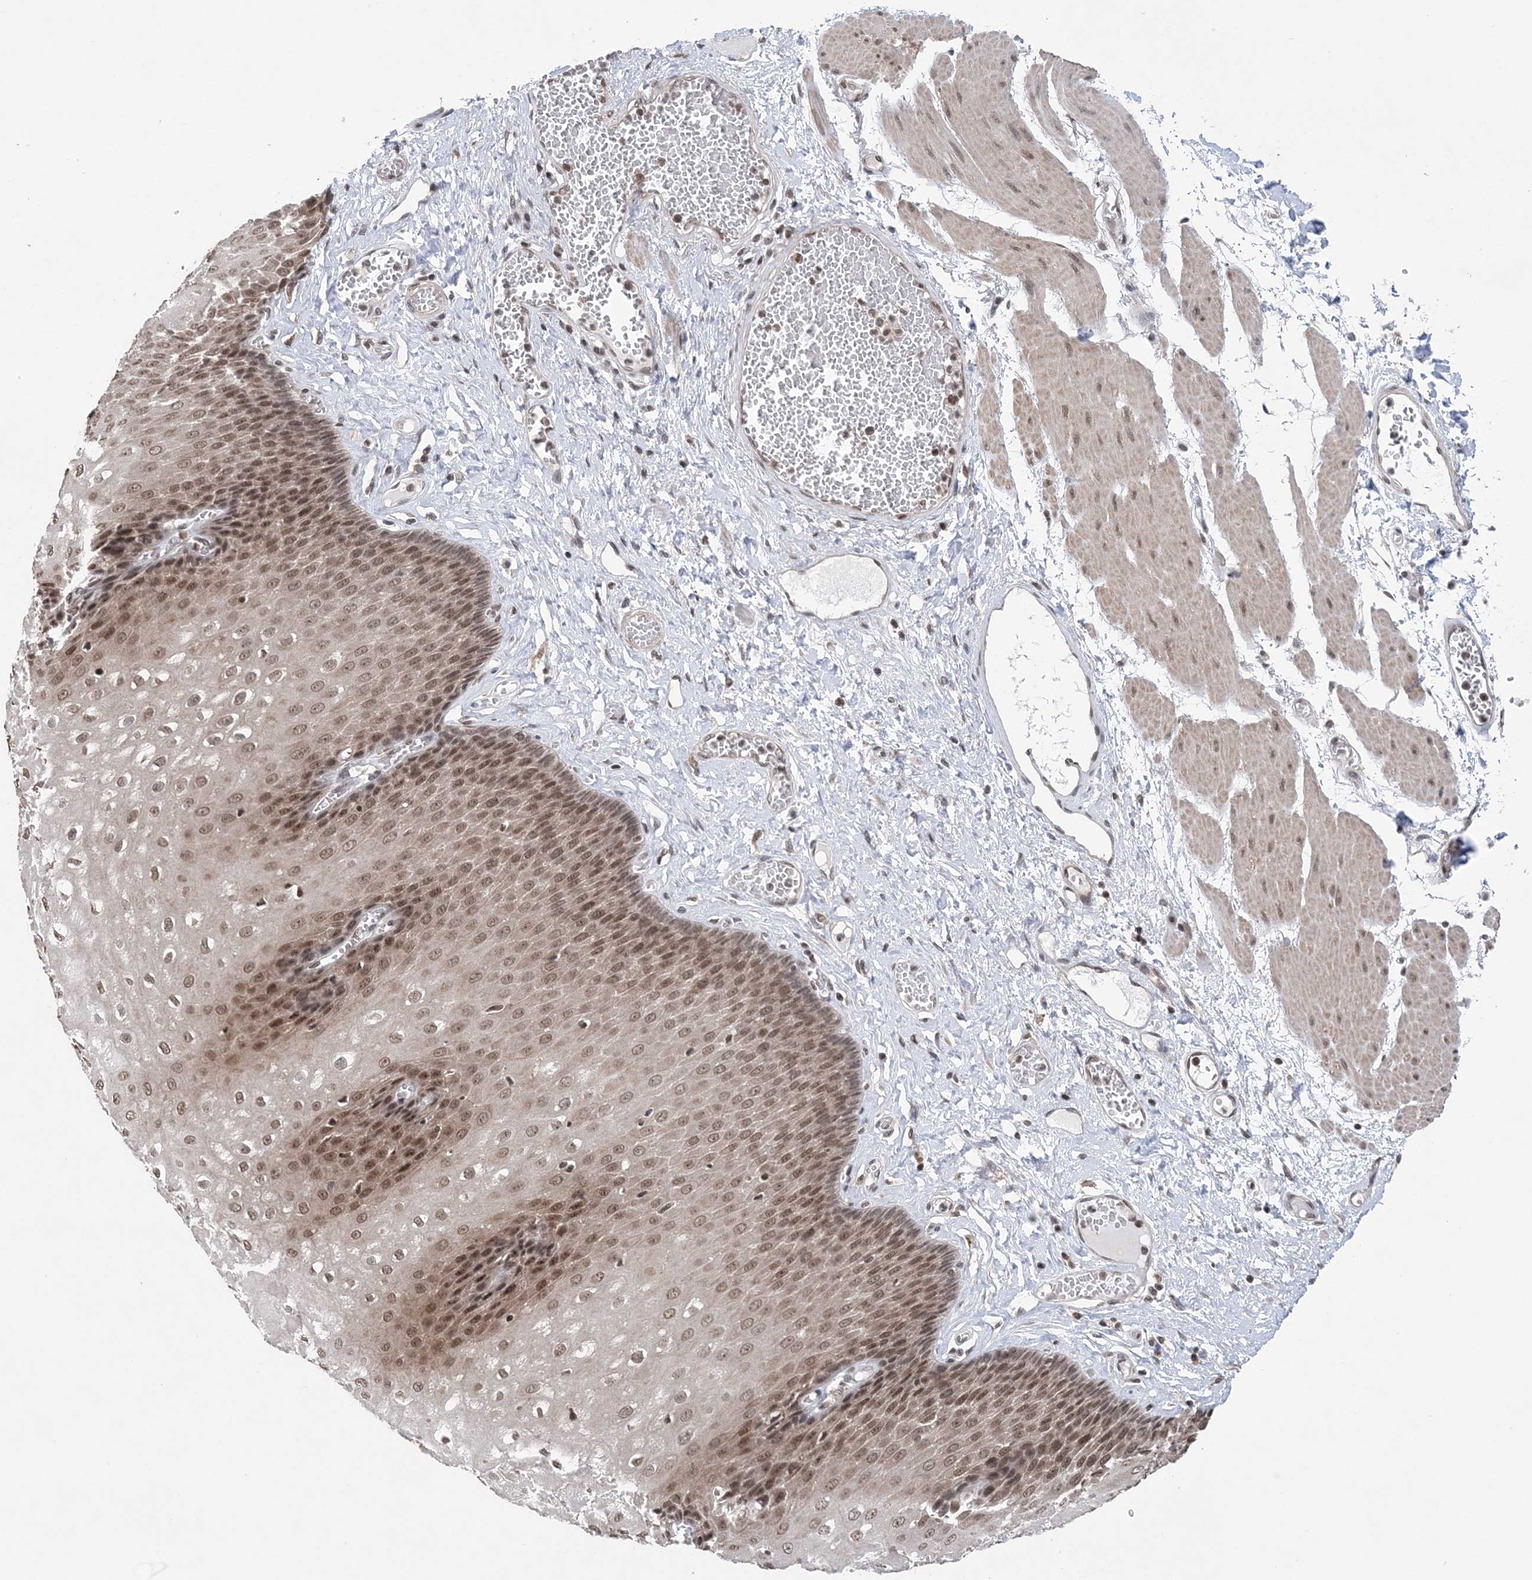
{"staining": {"intensity": "moderate", "quantity": ">75%", "location": "nuclear"}, "tissue": "esophagus", "cell_type": "Squamous epithelial cells", "image_type": "normal", "snomed": [{"axis": "morphology", "description": "Normal tissue, NOS"}, {"axis": "topography", "description": "Esophagus"}], "caption": "Human esophagus stained for a protein (brown) displays moderate nuclear positive staining in approximately >75% of squamous epithelial cells.", "gene": "CCDC152", "patient": {"sex": "male", "age": 60}}